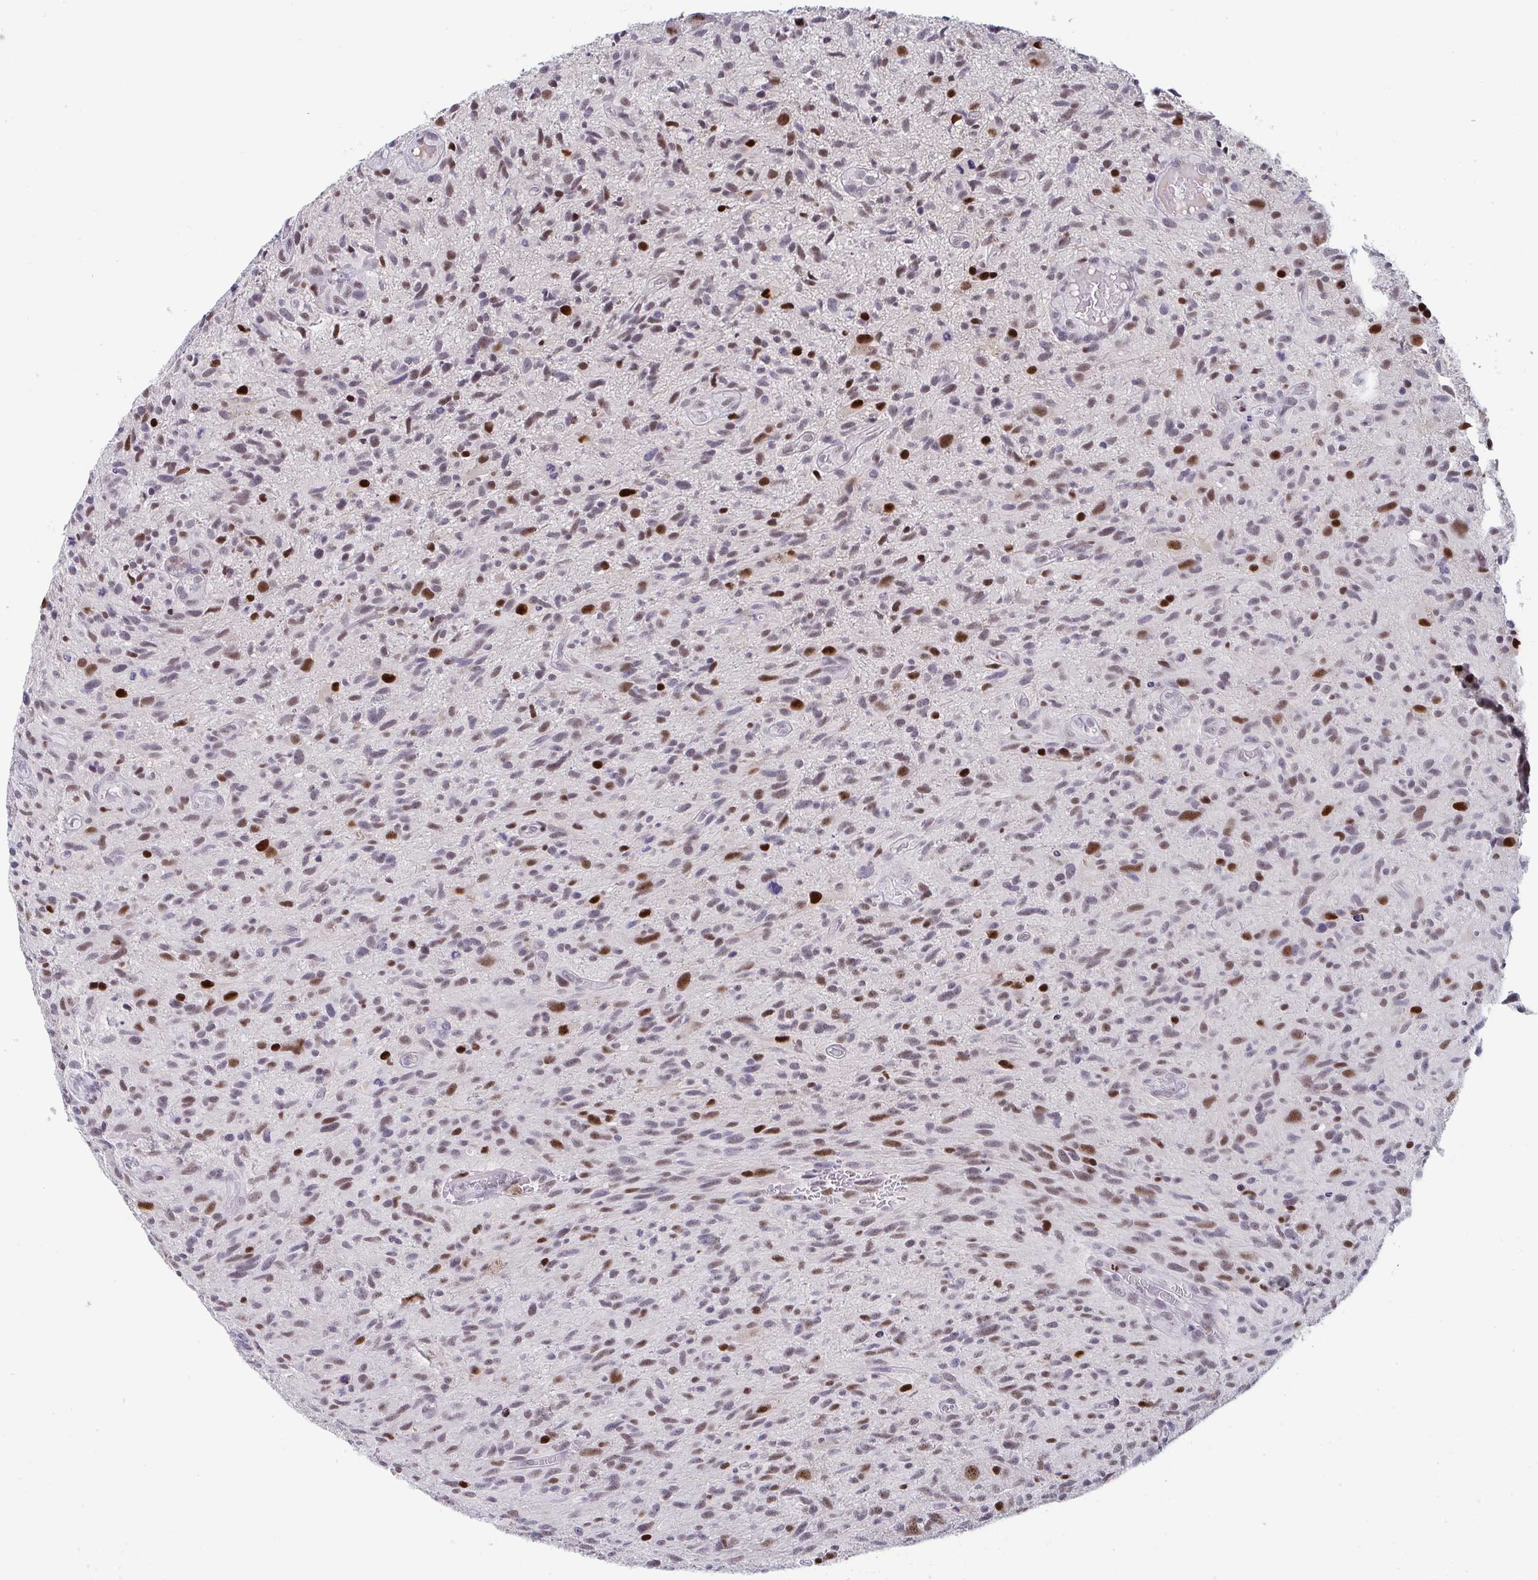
{"staining": {"intensity": "moderate", "quantity": ">75%", "location": "nuclear"}, "tissue": "glioma", "cell_type": "Tumor cells", "image_type": "cancer", "snomed": [{"axis": "morphology", "description": "Glioma, malignant, High grade"}, {"axis": "topography", "description": "Brain"}], "caption": "There is medium levels of moderate nuclear positivity in tumor cells of glioma, as demonstrated by immunohistochemical staining (brown color).", "gene": "JDP2", "patient": {"sex": "male", "age": 75}}